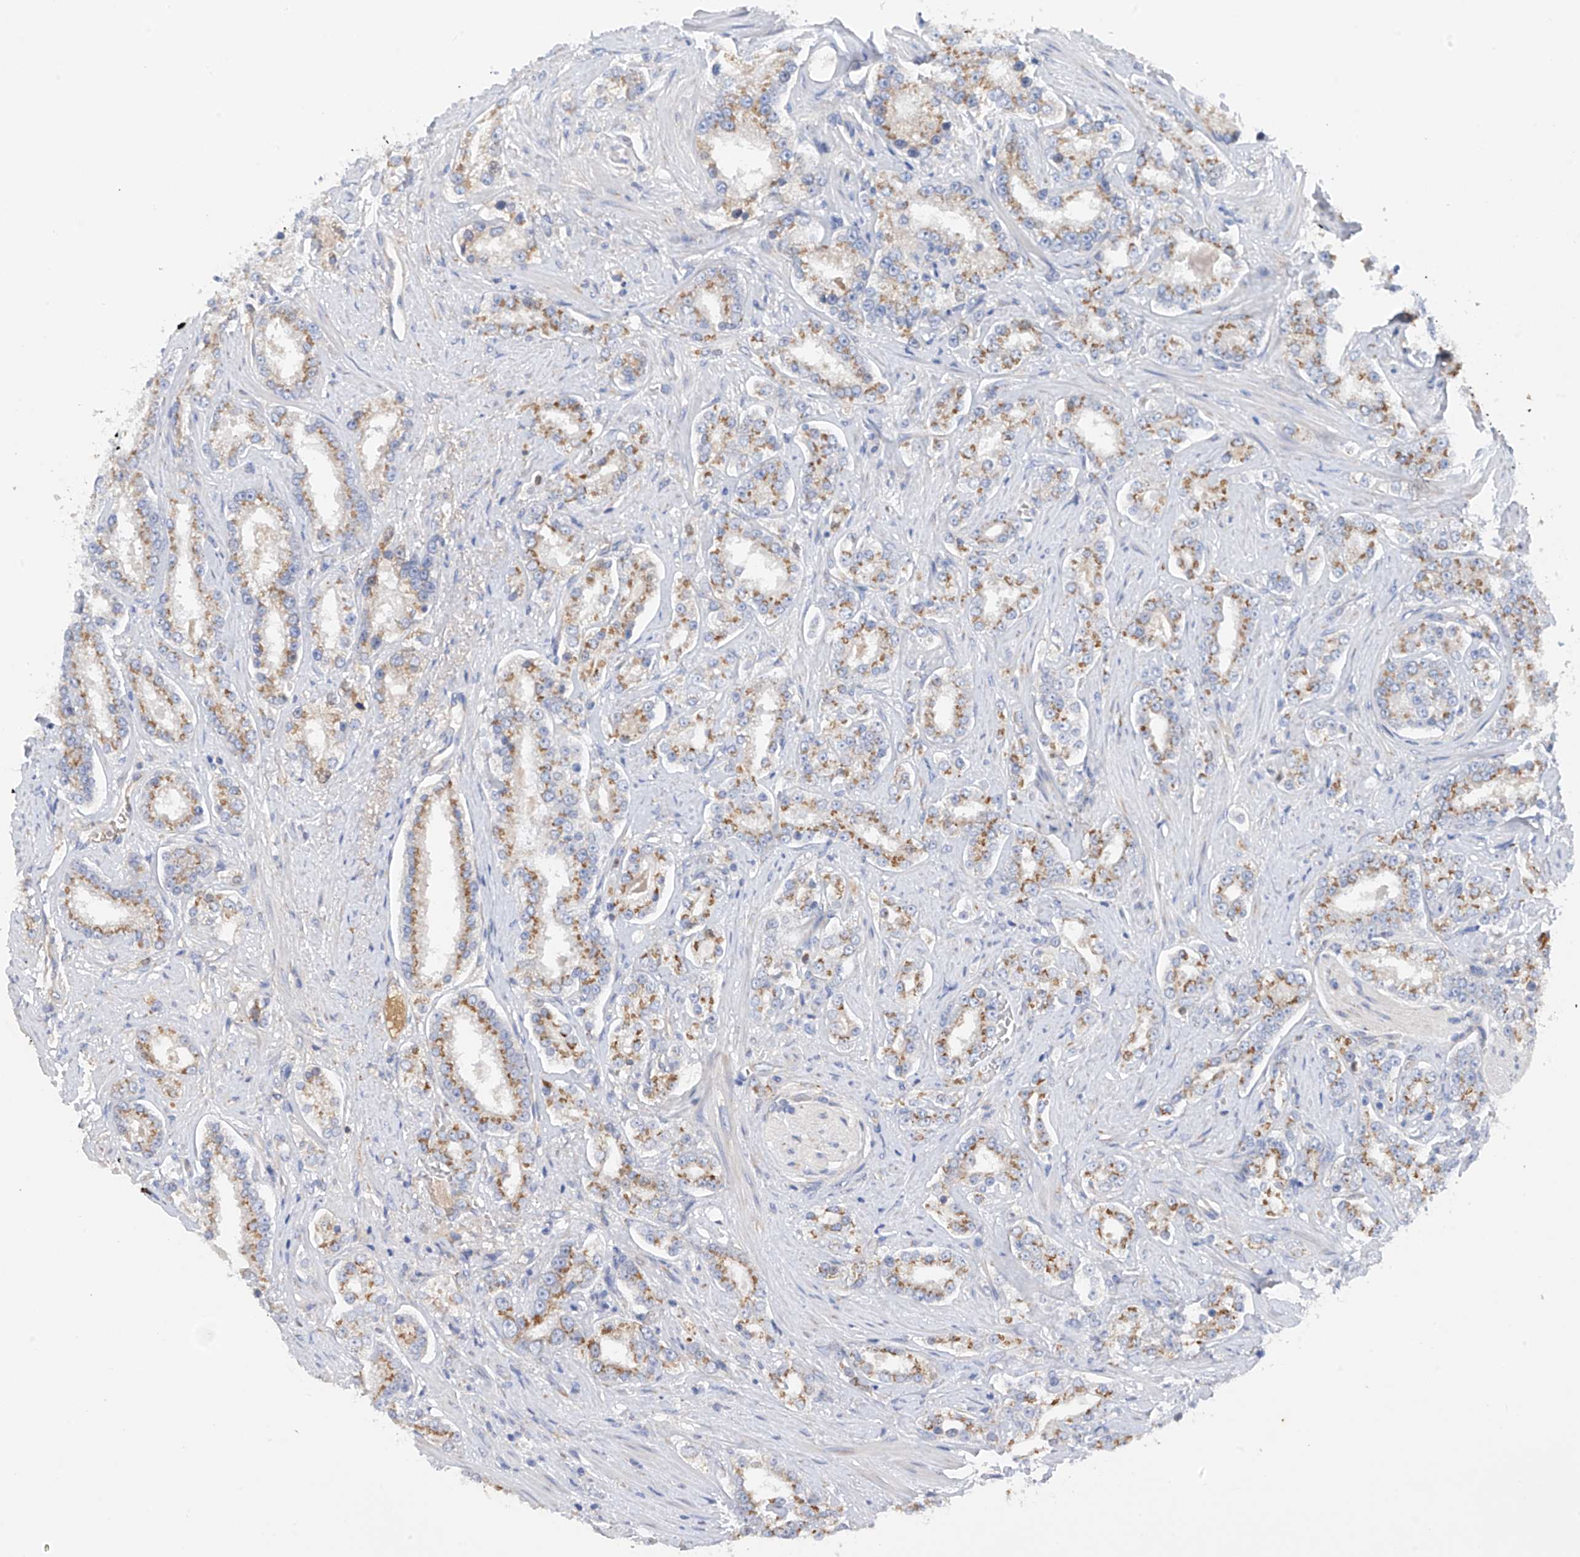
{"staining": {"intensity": "moderate", "quantity": ">75%", "location": "cytoplasmic/membranous"}, "tissue": "prostate cancer", "cell_type": "Tumor cells", "image_type": "cancer", "snomed": [{"axis": "morphology", "description": "Normal tissue, NOS"}, {"axis": "morphology", "description": "Adenocarcinoma, High grade"}, {"axis": "topography", "description": "Prostate"}], "caption": "Immunohistochemical staining of human high-grade adenocarcinoma (prostate) shows medium levels of moderate cytoplasmic/membranous expression in about >75% of tumor cells. (Brightfield microscopy of DAB IHC at high magnification).", "gene": "SLC5A11", "patient": {"sex": "male", "age": 83}}